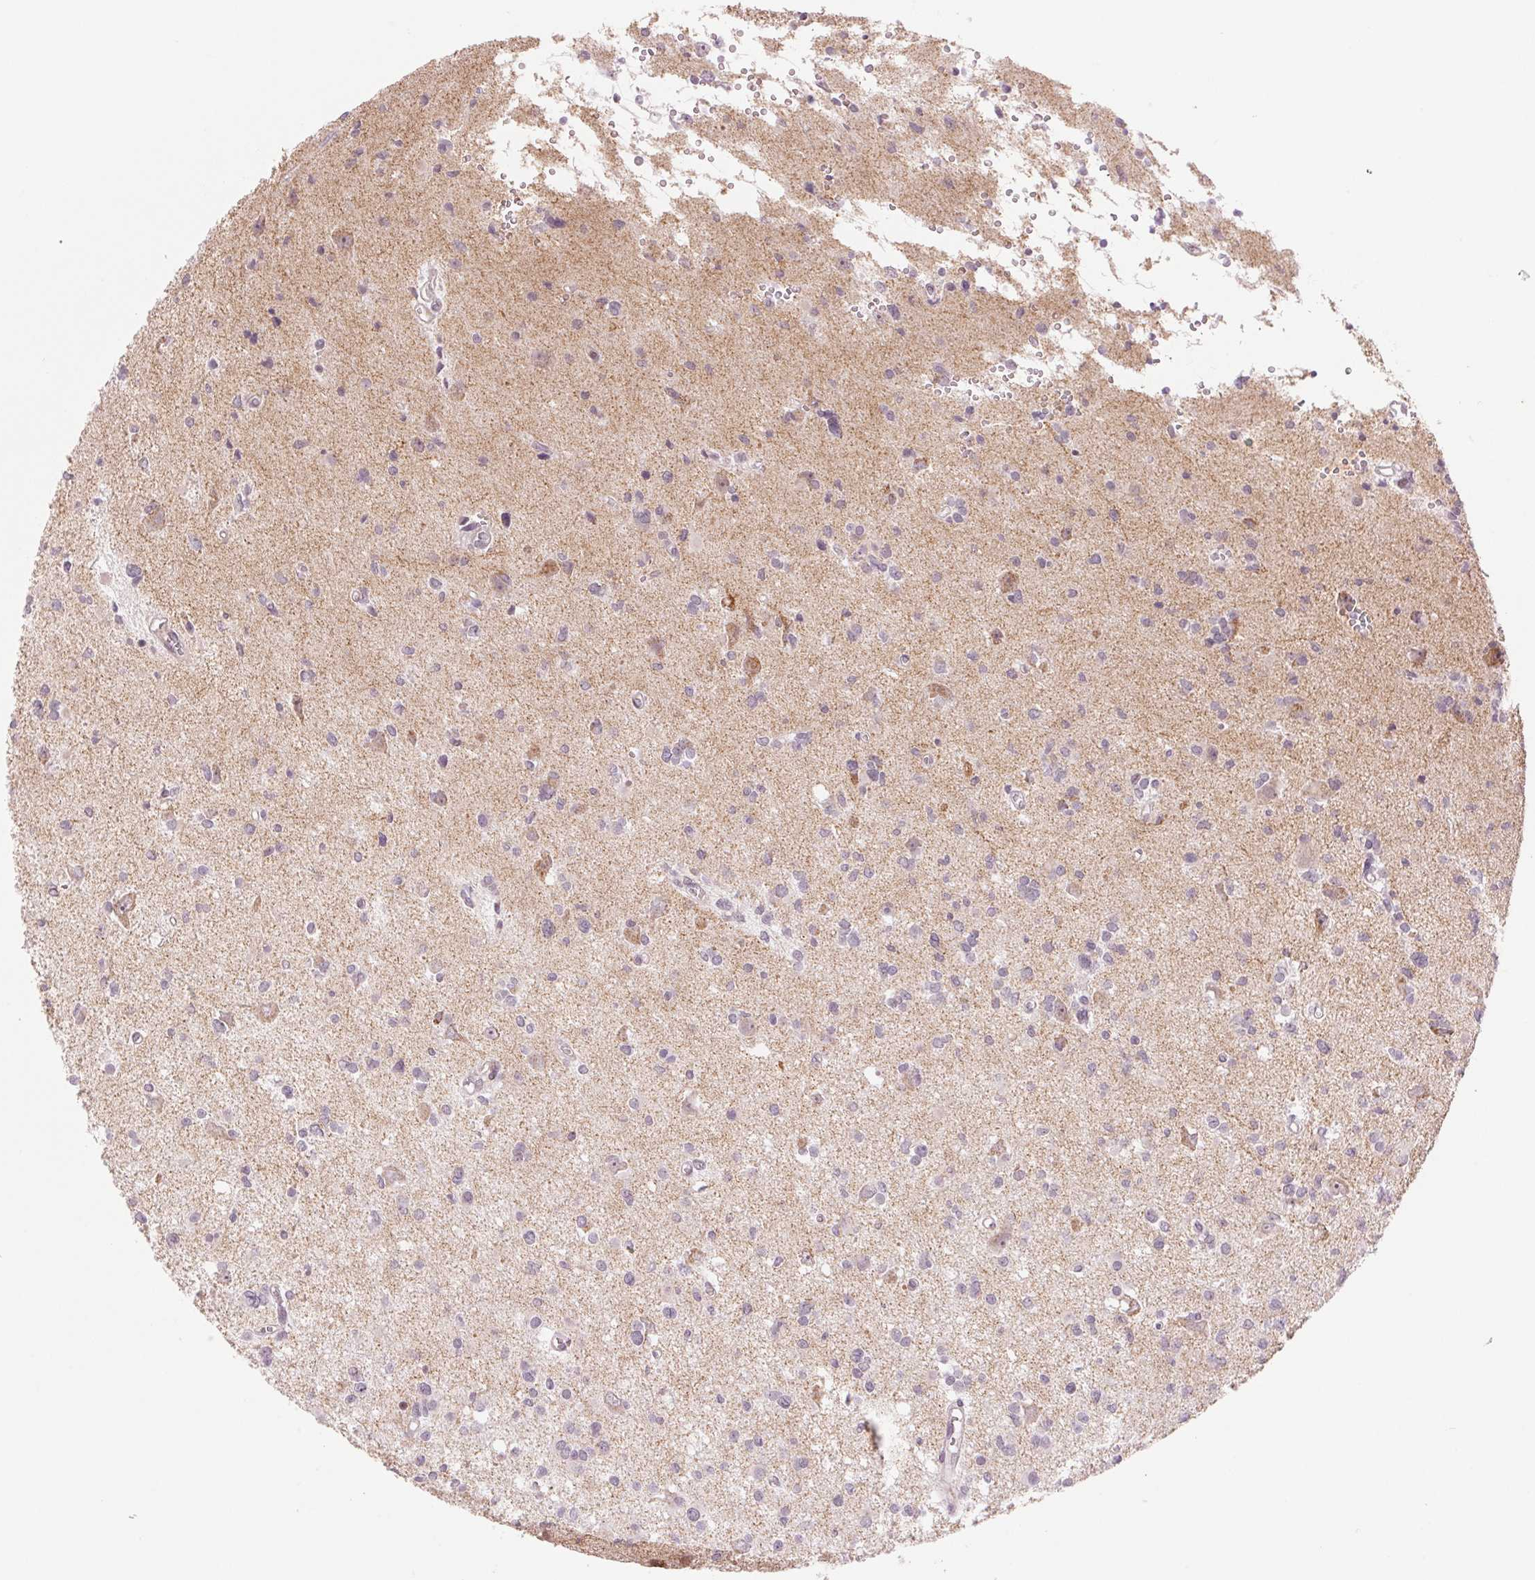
{"staining": {"intensity": "negative", "quantity": "none", "location": "none"}, "tissue": "glioma", "cell_type": "Tumor cells", "image_type": "cancer", "snomed": [{"axis": "morphology", "description": "Glioma, malignant, High grade"}, {"axis": "topography", "description": "Brain"}], "caption": "Immunohistochemistry image of neoplastic tissue: human high-grade glioma (malignant) stained with DAB exhibits no significant protein staining in tumor cells.", "gene": "ARHGAP32", "patient": {"sex": "male", "age": 23}}